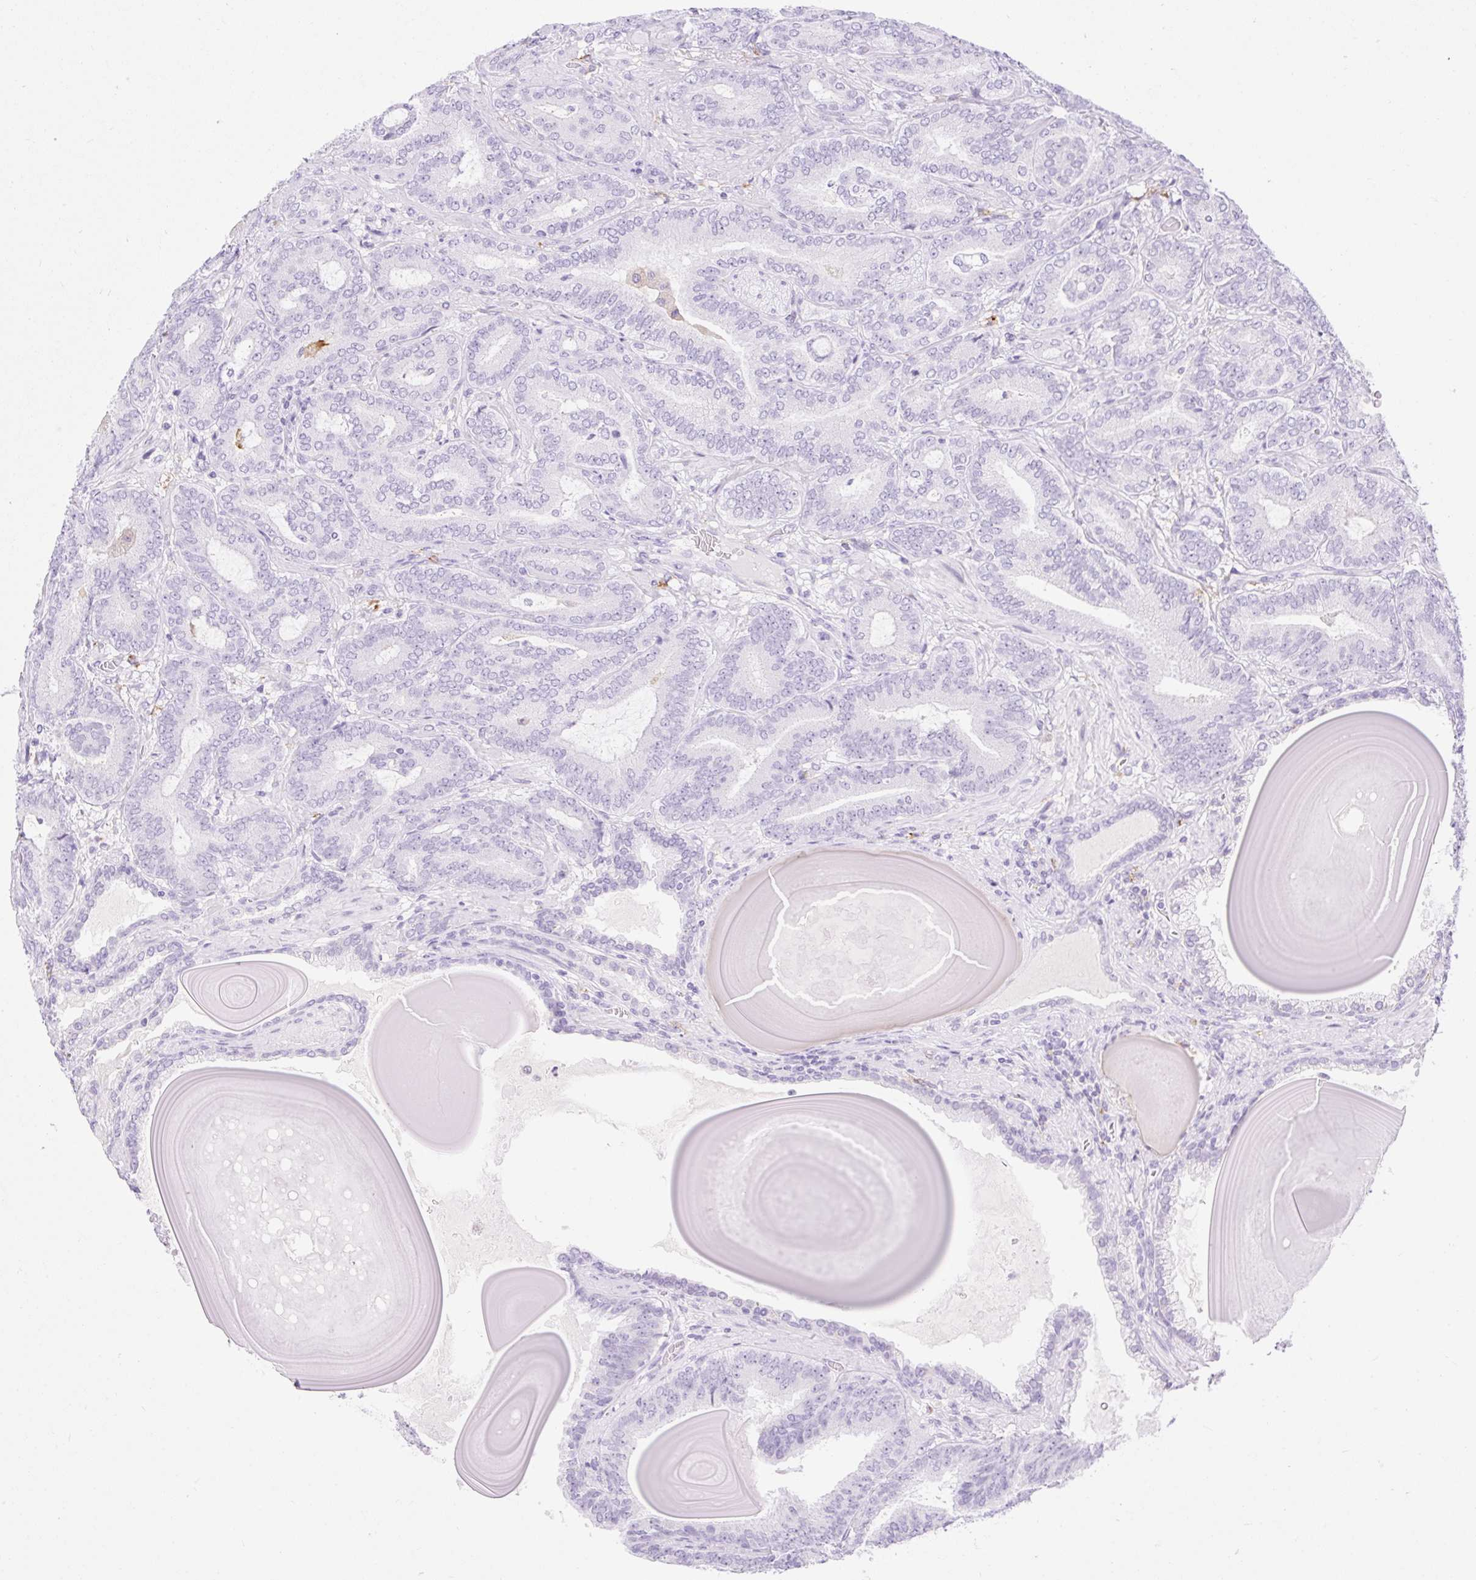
{"staining": {"intensity": "negative", "quantity": "none", "location": "none"}, "tissue": "prostate cancer", "cell_type": "Tumor cells", "image_type": "cancer", "snomed": [{"axis": "morphology", "description": "Adenocarcinoma, High grade"}, {"axis": "topography", "description": "Prostate"}], "caption": "The histopathology image reveals no significant staining in tumor cells of prostate cancer (high-grade adenocarcinoma). (DAB (3,3'-diaminobenzidine) immunohistochemistry, high magnification).", "gene": "SIGLEC1", "patient": {"sex": "male", "age": 62}}